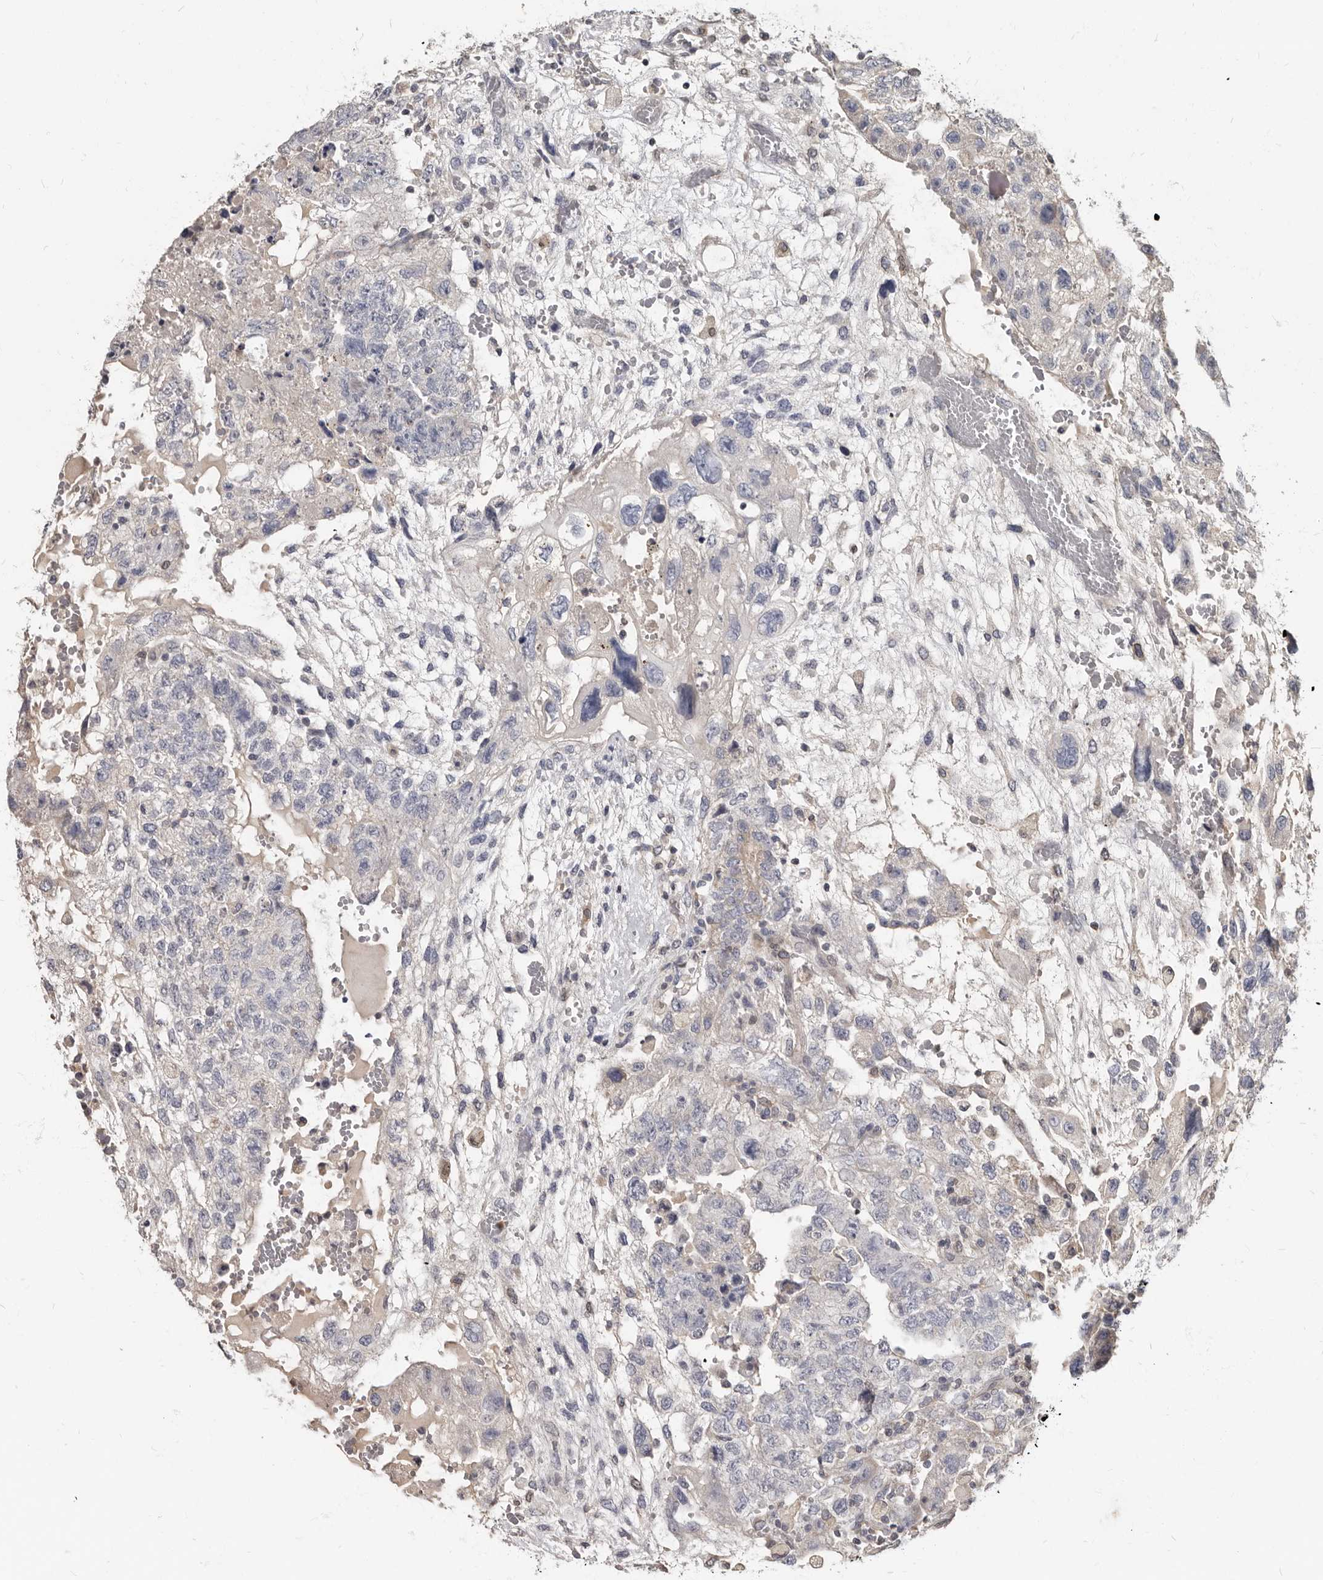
{"staining": {"intensity": "negative", "quantity": "none", "location": "none"}, "tissue": "testis cancer", "cell_type": "Tumor cells", "image_type": "cancer", "snomed": [{"axis": "morphology", "description": "Carcinoma, Embryonal, NOS"}, {"axis": "topography", "description": "Testis"}], "caption": "Testis cancer was stained to show a protein in brown. There is no significant staining in tumor cells.", "gene": "MRGPRF", "patient": {"sex": "male", "age": 36}}